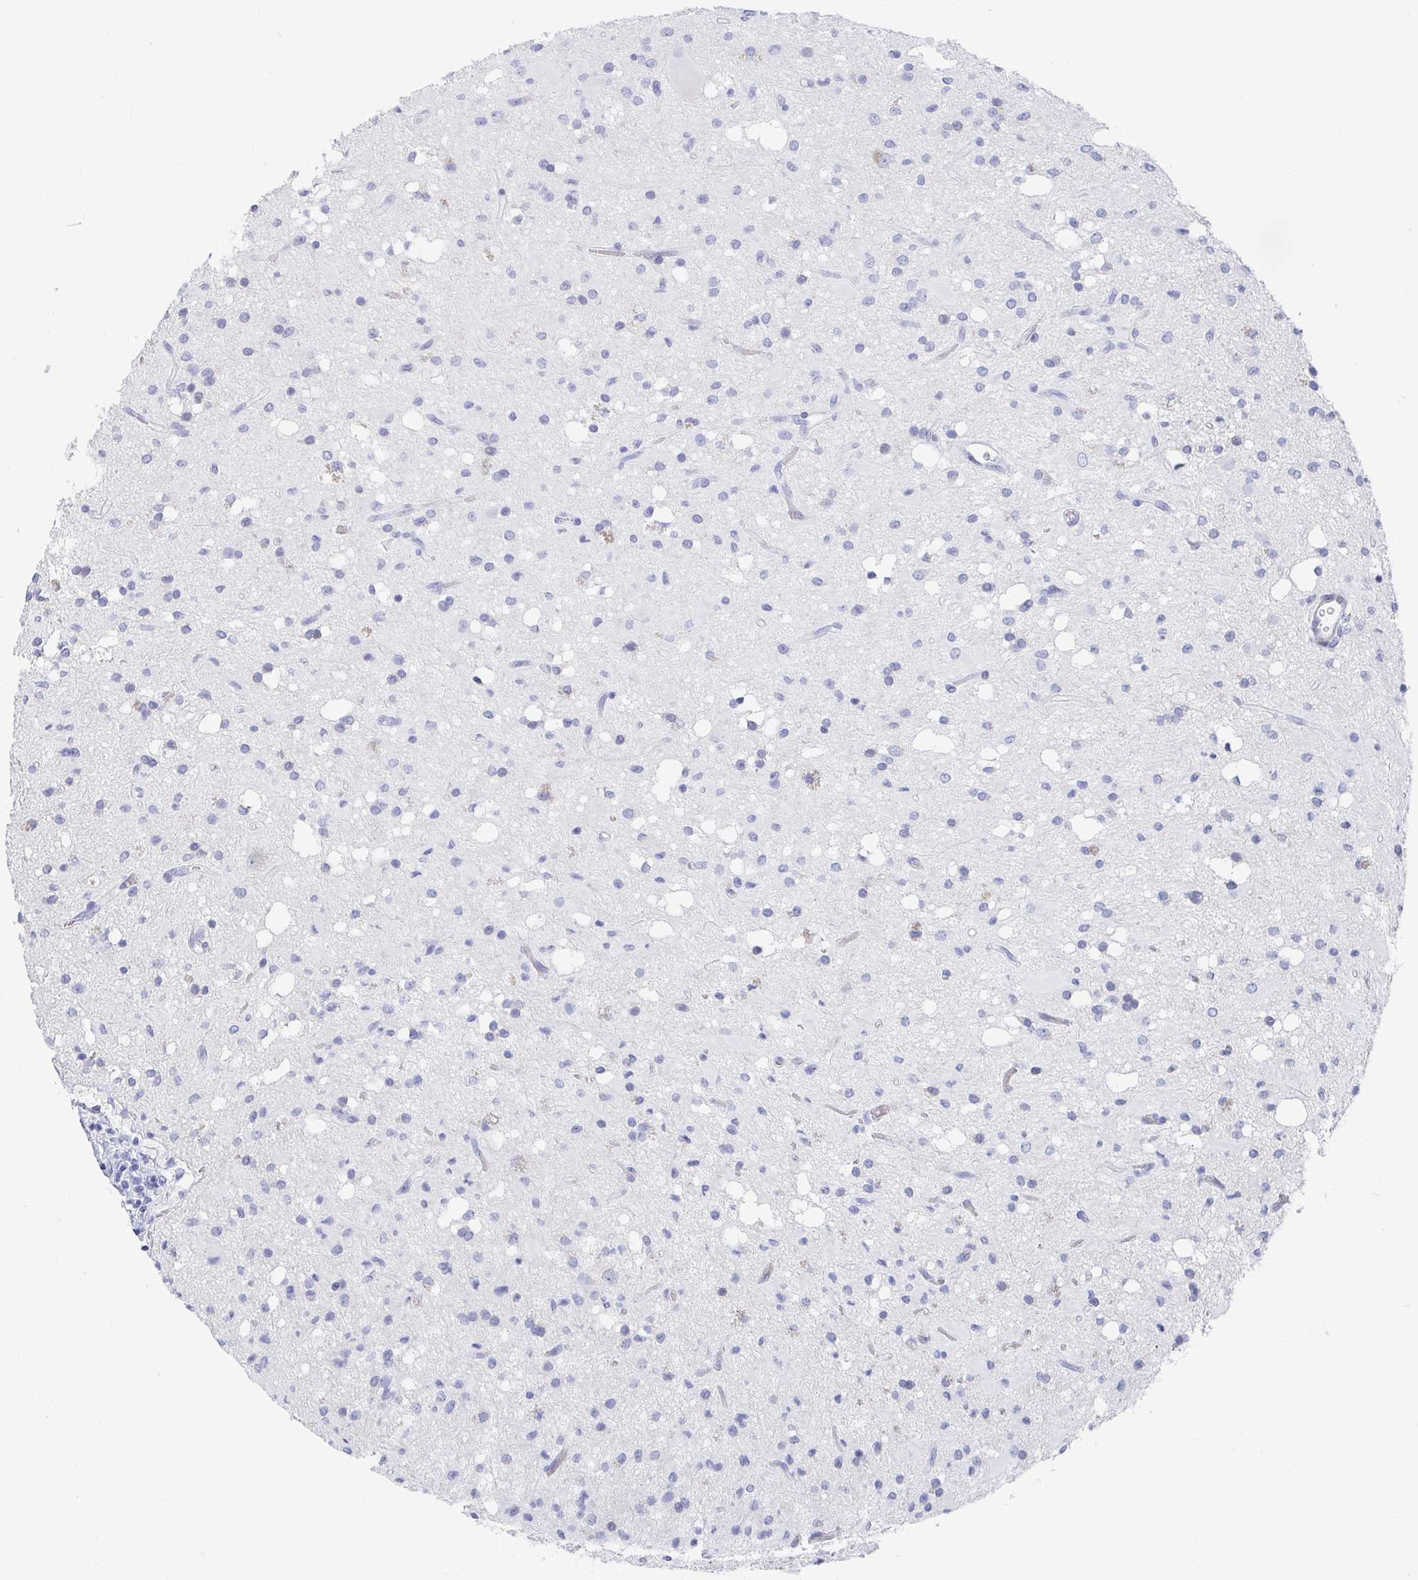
{"staining": {"intensity": "negative", "quantity": "none", "location": "none"}, "tissue": "glioma", "cell_type": "Tumor cells", "image_type": "cancer", "snomed": [{"axis": "morphology", "description": "Glioma, malignant, Low grade"}, {"axis": "topography", "description": "Brain"}], "caption": "High power microscopy micrograph of an IHC histopathology image of malignant low-grade glioma, revealing no significant expression in tumor cells.", "gene": "ZFP82", "patient": {"sex": "female", "age": 33}}